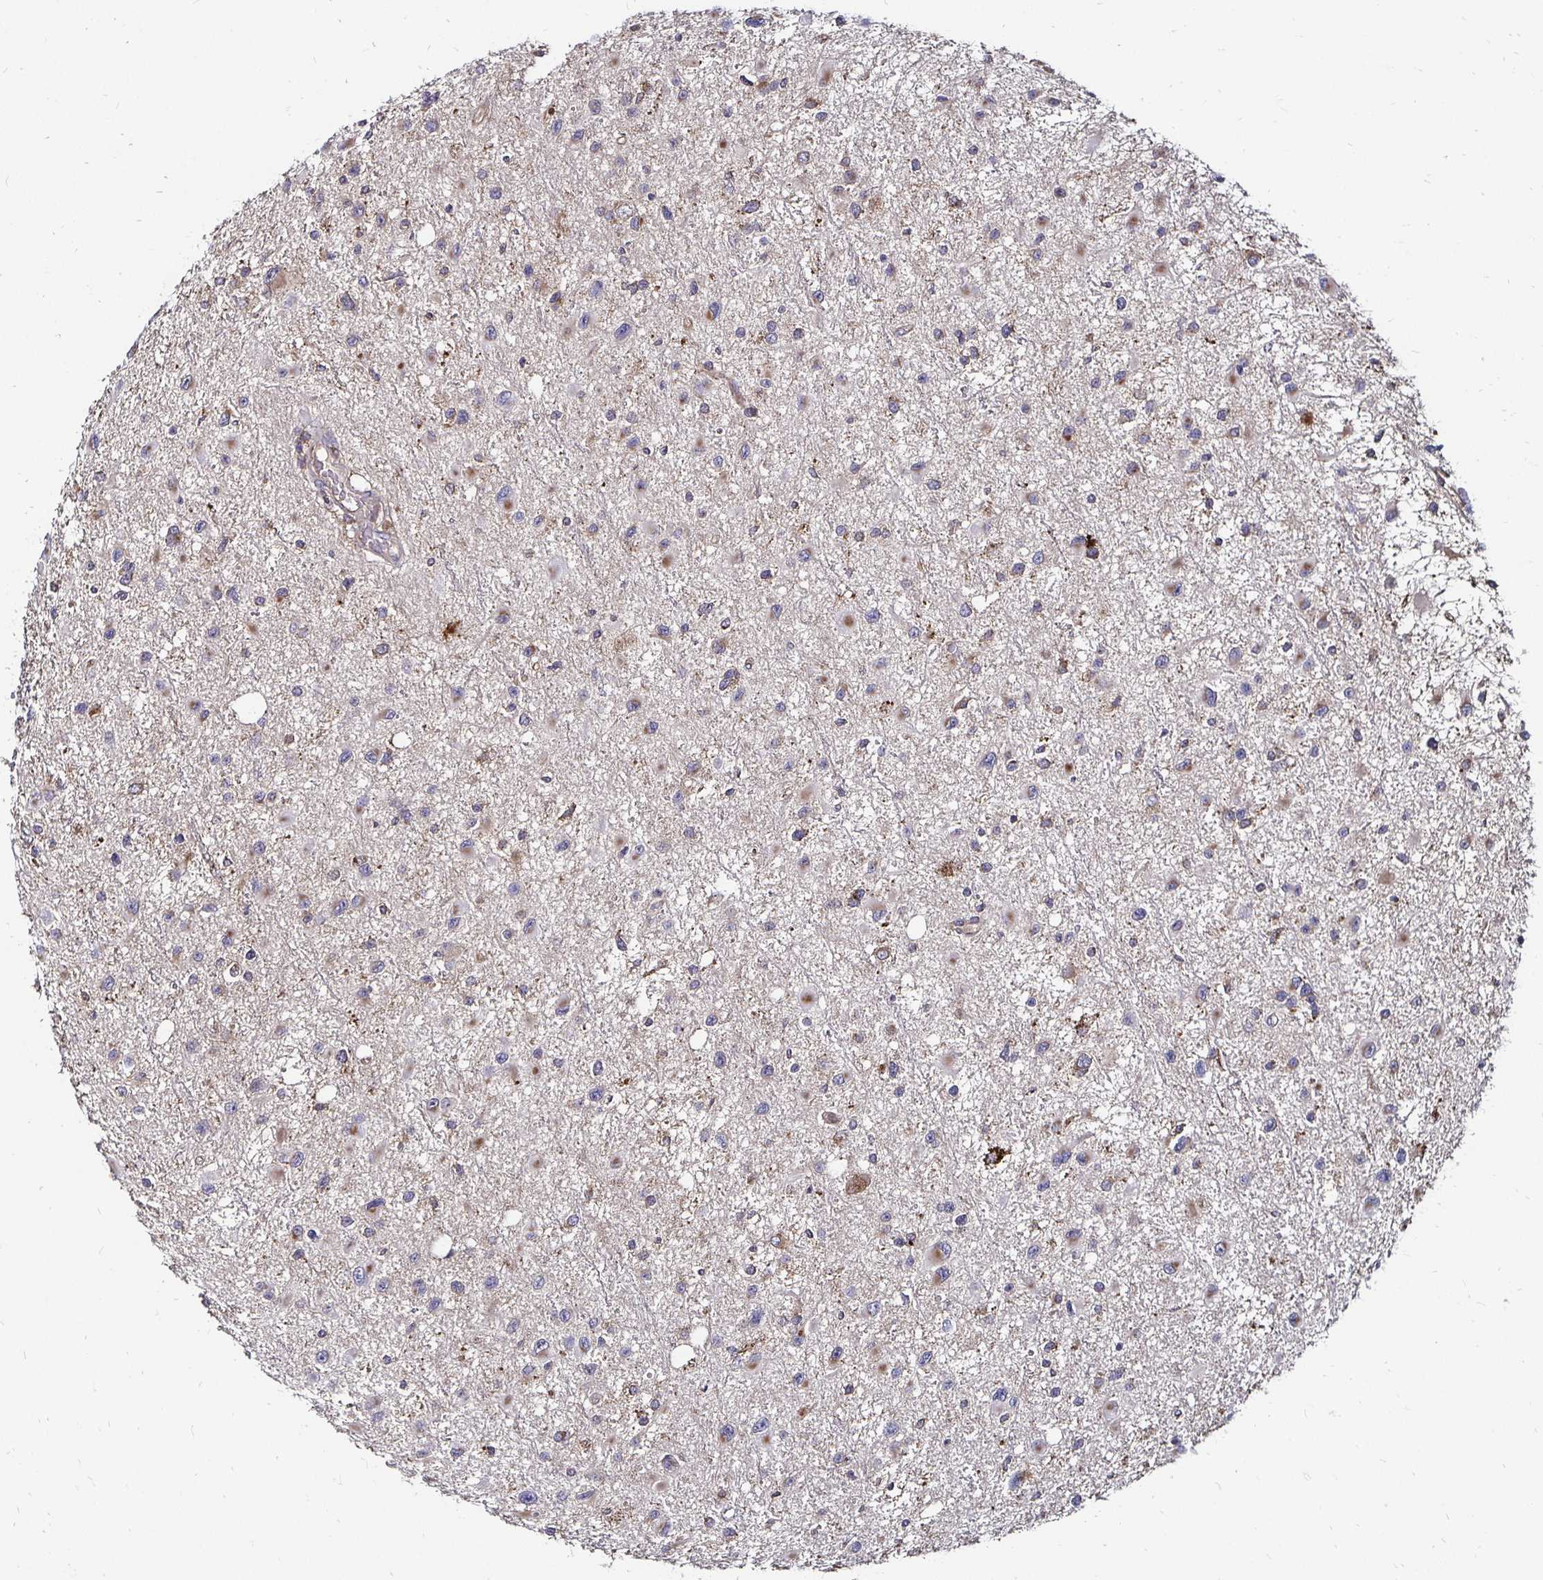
{"staining": {"intensity": "weak", "quantity": "<25%", "location": "cytoplasmic/membranous"}, "tissue": "glioma", "cell_type": "Tumor cells", "image_type": "cancer", "snomed": [{"axis": "morphology", "description": "Glioma, malignant, Low grade"}, {"axis": "topography", "description": "Brain"}], "caption": "An image of human malignant glioma (low-grade) is negative for staining in tumor cells. (Stains: DAB (3,3'-diaminobenzidine) immunohistochemistry with hematoxylin counter stain, Microscopy: brightfield microscopy at high magnification).", "gene": "NCSTN", "patient": {"sex": "female", "age": 32}}